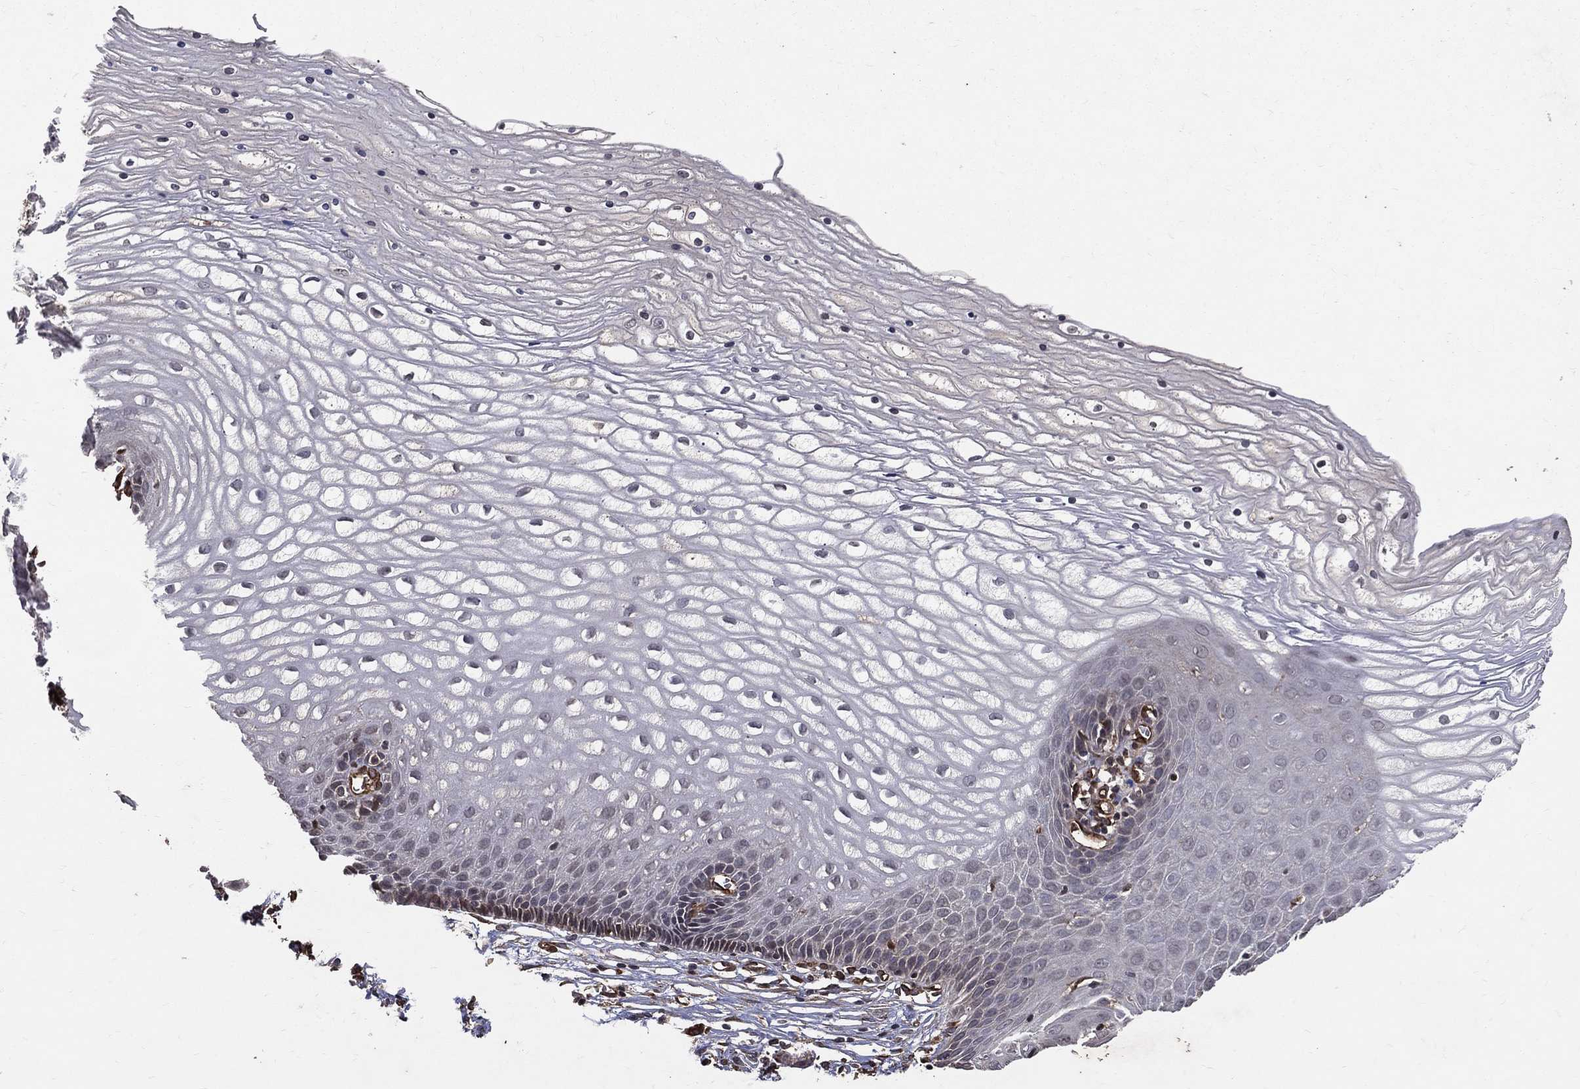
{"staining": {"intensity": "negative", "quantity": "none", "location": "none"}, "tissue": "cervix", "cell_type": "Glandular cells", "image_type": "normal", "snomed": [{"axis": "morphology", "description": "Normal tissue, NOS"}, {"axis": "topography", "description": "Cervix"}], "caption": "Human cervix stained for a protein using IHC demonstrates no expression in glandular cells.", "gene": "DPYSL2", "patient": {"sex": "female", "age": 35}}